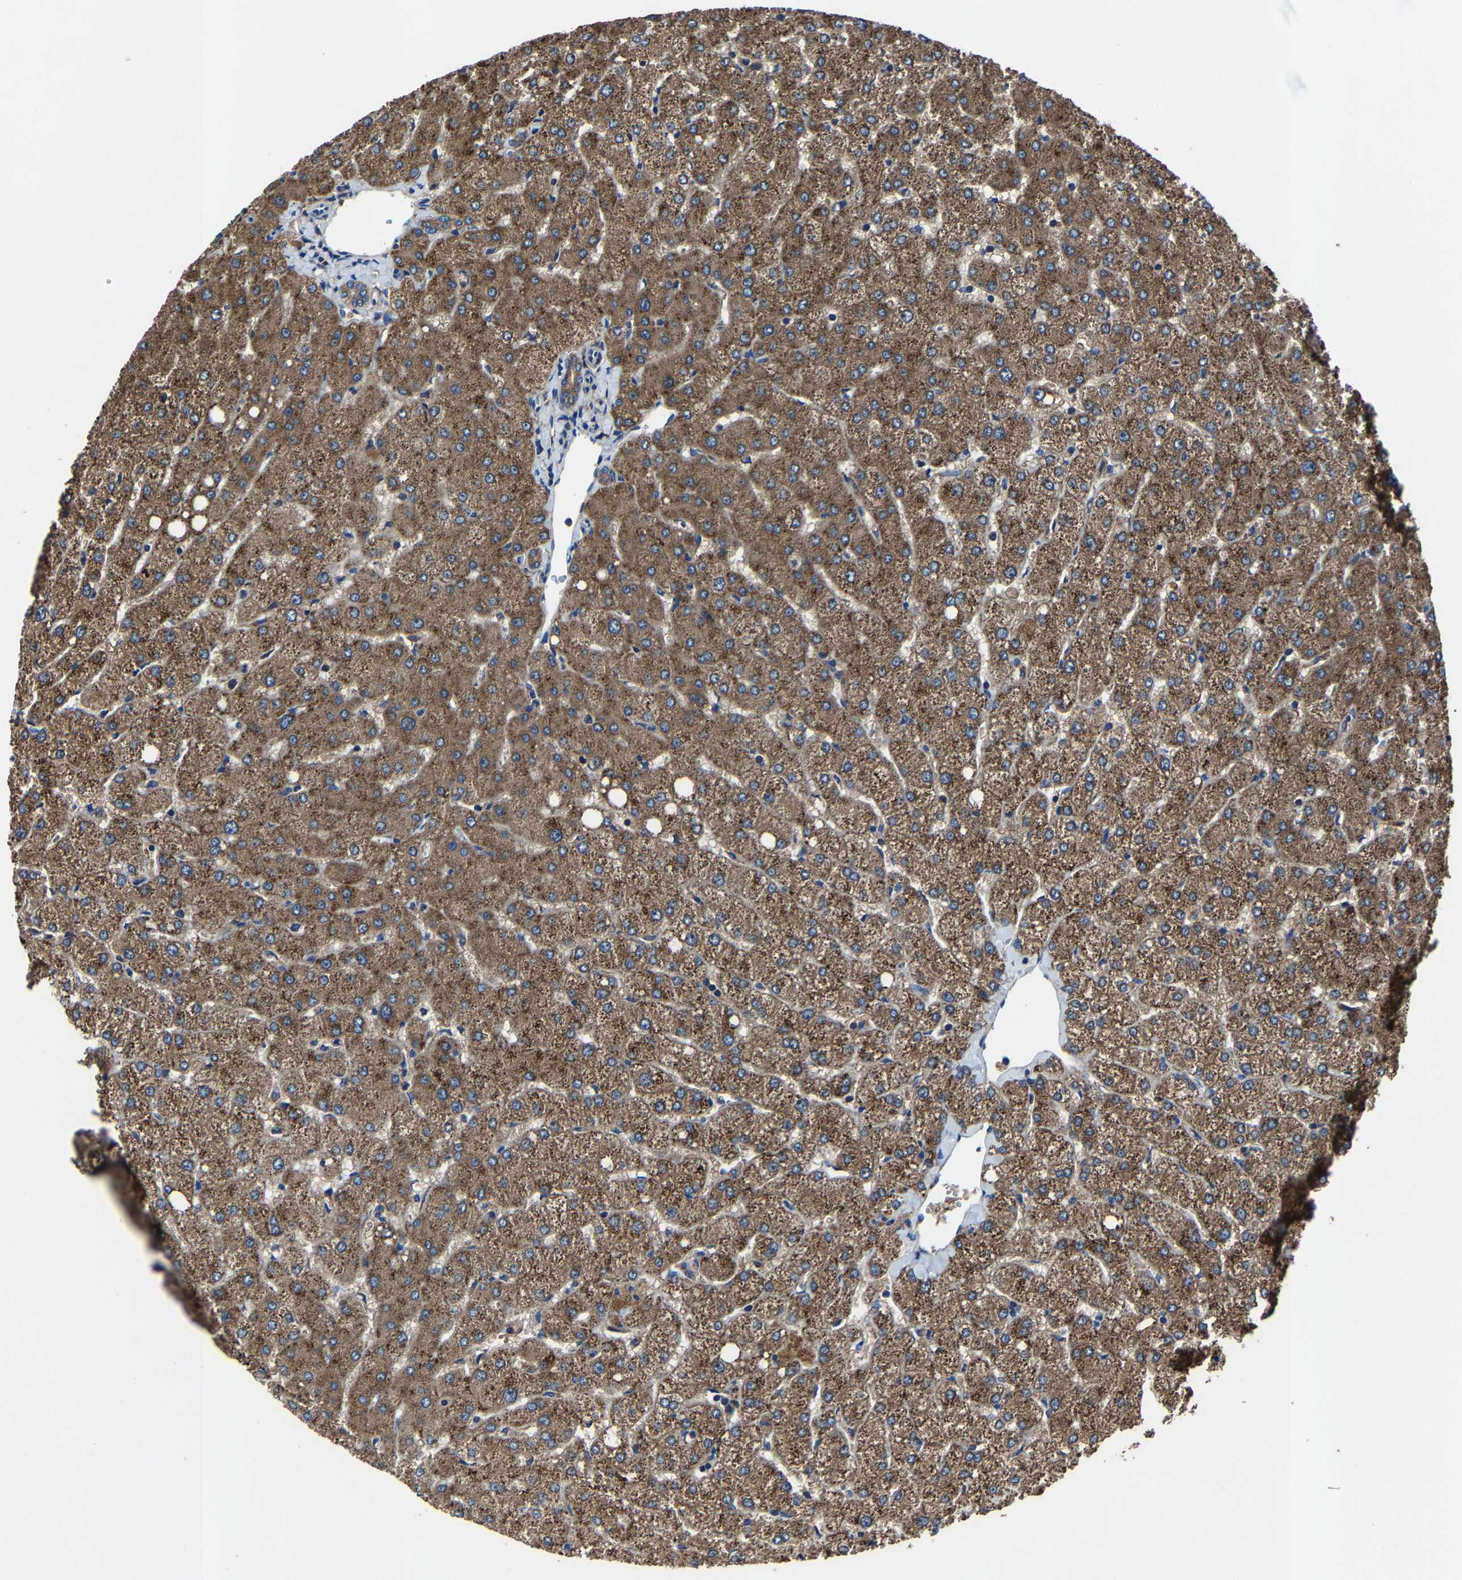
{"staining": {"intensity": "moderate", "quantity": ">75%", "location": "cytoplasmic/membranous"}, "tissue": "liver", "cell_type": "Cholangiocytes", "image_type": "normal", "snomed": [{"axis": "morphology", "description": "Normal tissue, NOS"}, {"axis": "topography", "description": "Liver"}], "caption": "Liver stained with a brown dye displays moderate cytoplasmic/membranous positive staining in about >75% of cholangiocytes.", "gene": "KIAA1958", "patient": {"sex": "female", "age": 54}}